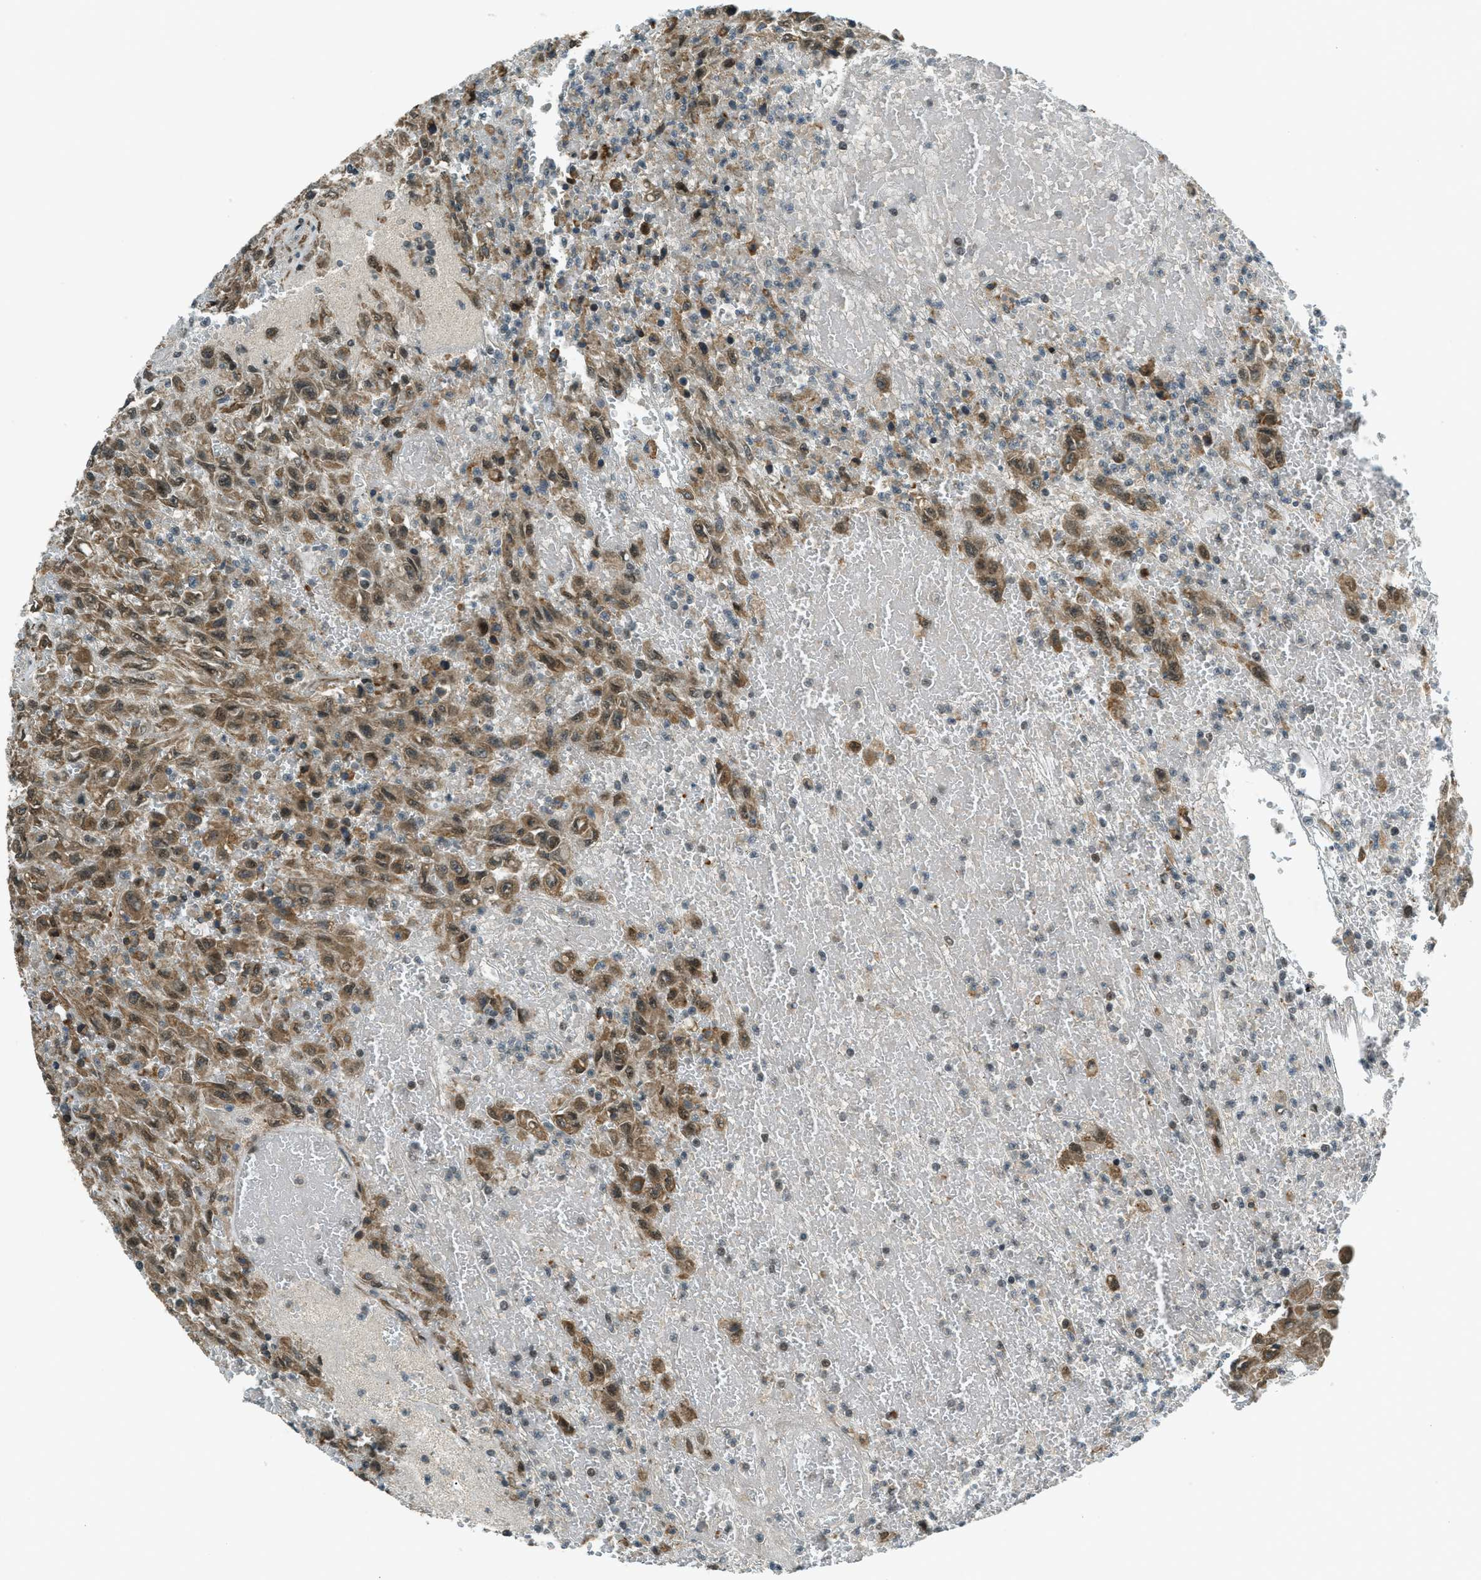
{"staining": {"intensity": "moderate", "quantity": ">75%", "location": "cytoplasmic/membranous"}, "tissue": "urothelial cancer", "cell_type": "Tumor cells", "image_type": "cancer", "snomed": [{"axis": "morphology", "description": "Urothelial carcinoma, High grade"}, {"axis": "topography", "description": "Urinary bladder"}], "caption": "Protein staining by immunohistochemistry (IHC) shows moderate cytoplasmic/membranous expression in about >75% of tumor cells in urothelial cancer.", "gene": "EIF2AK3", "patient": {"sex": "male", "age": 46}}